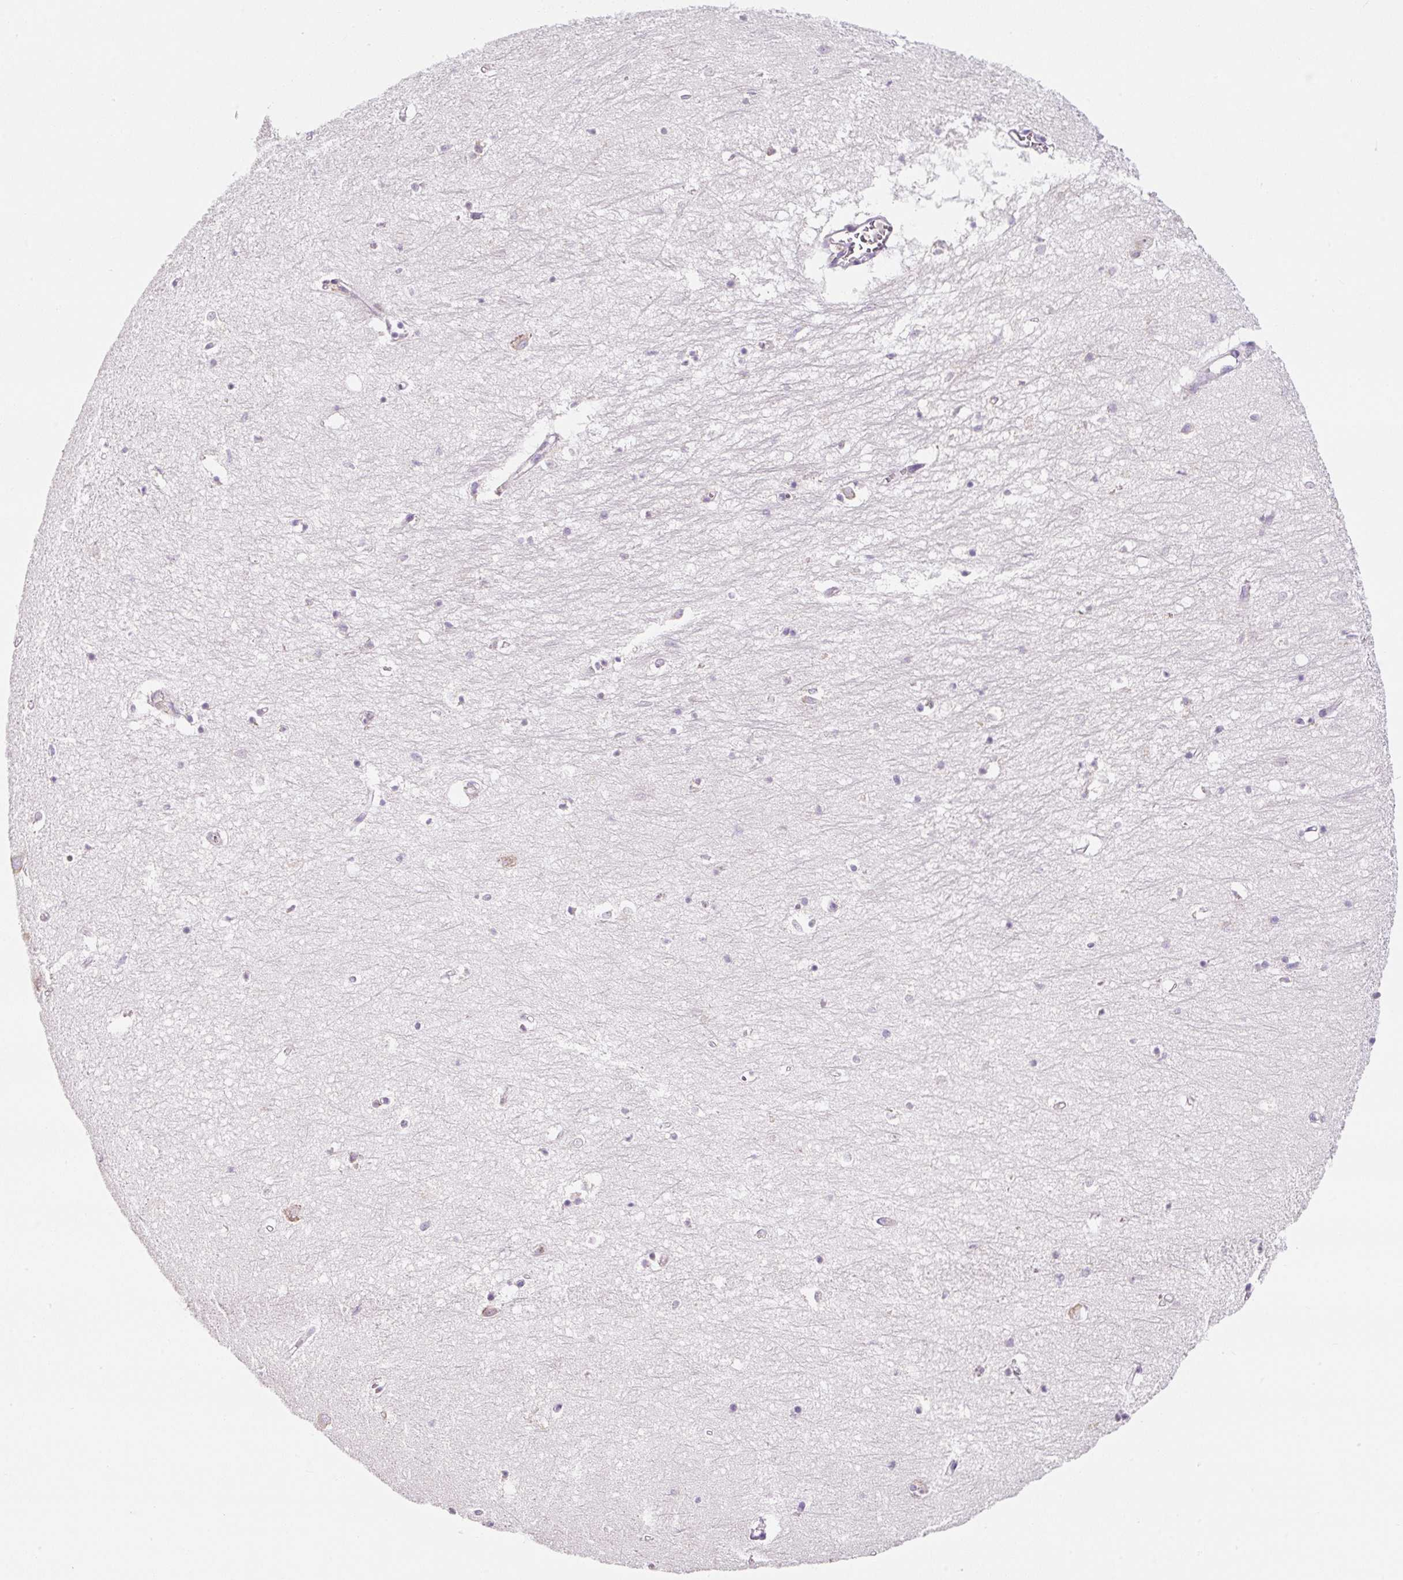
{"staining": {"intensity": "negative", "quantity": "none", "location": "none"}, "tissue": "hippocampus", "cell_type": "Glial cells", "image_type": "normal", "snomed": [{"axis": "morphology", "description": "Normal tissue, NOS"}, {"axis": "topography", "description": "Hippocampus"}], "caption": "The image shows no significant staining in glial cells of hippocampus.", "gene": "DDOST", "patient": {"sex": "female", "age": 64}}